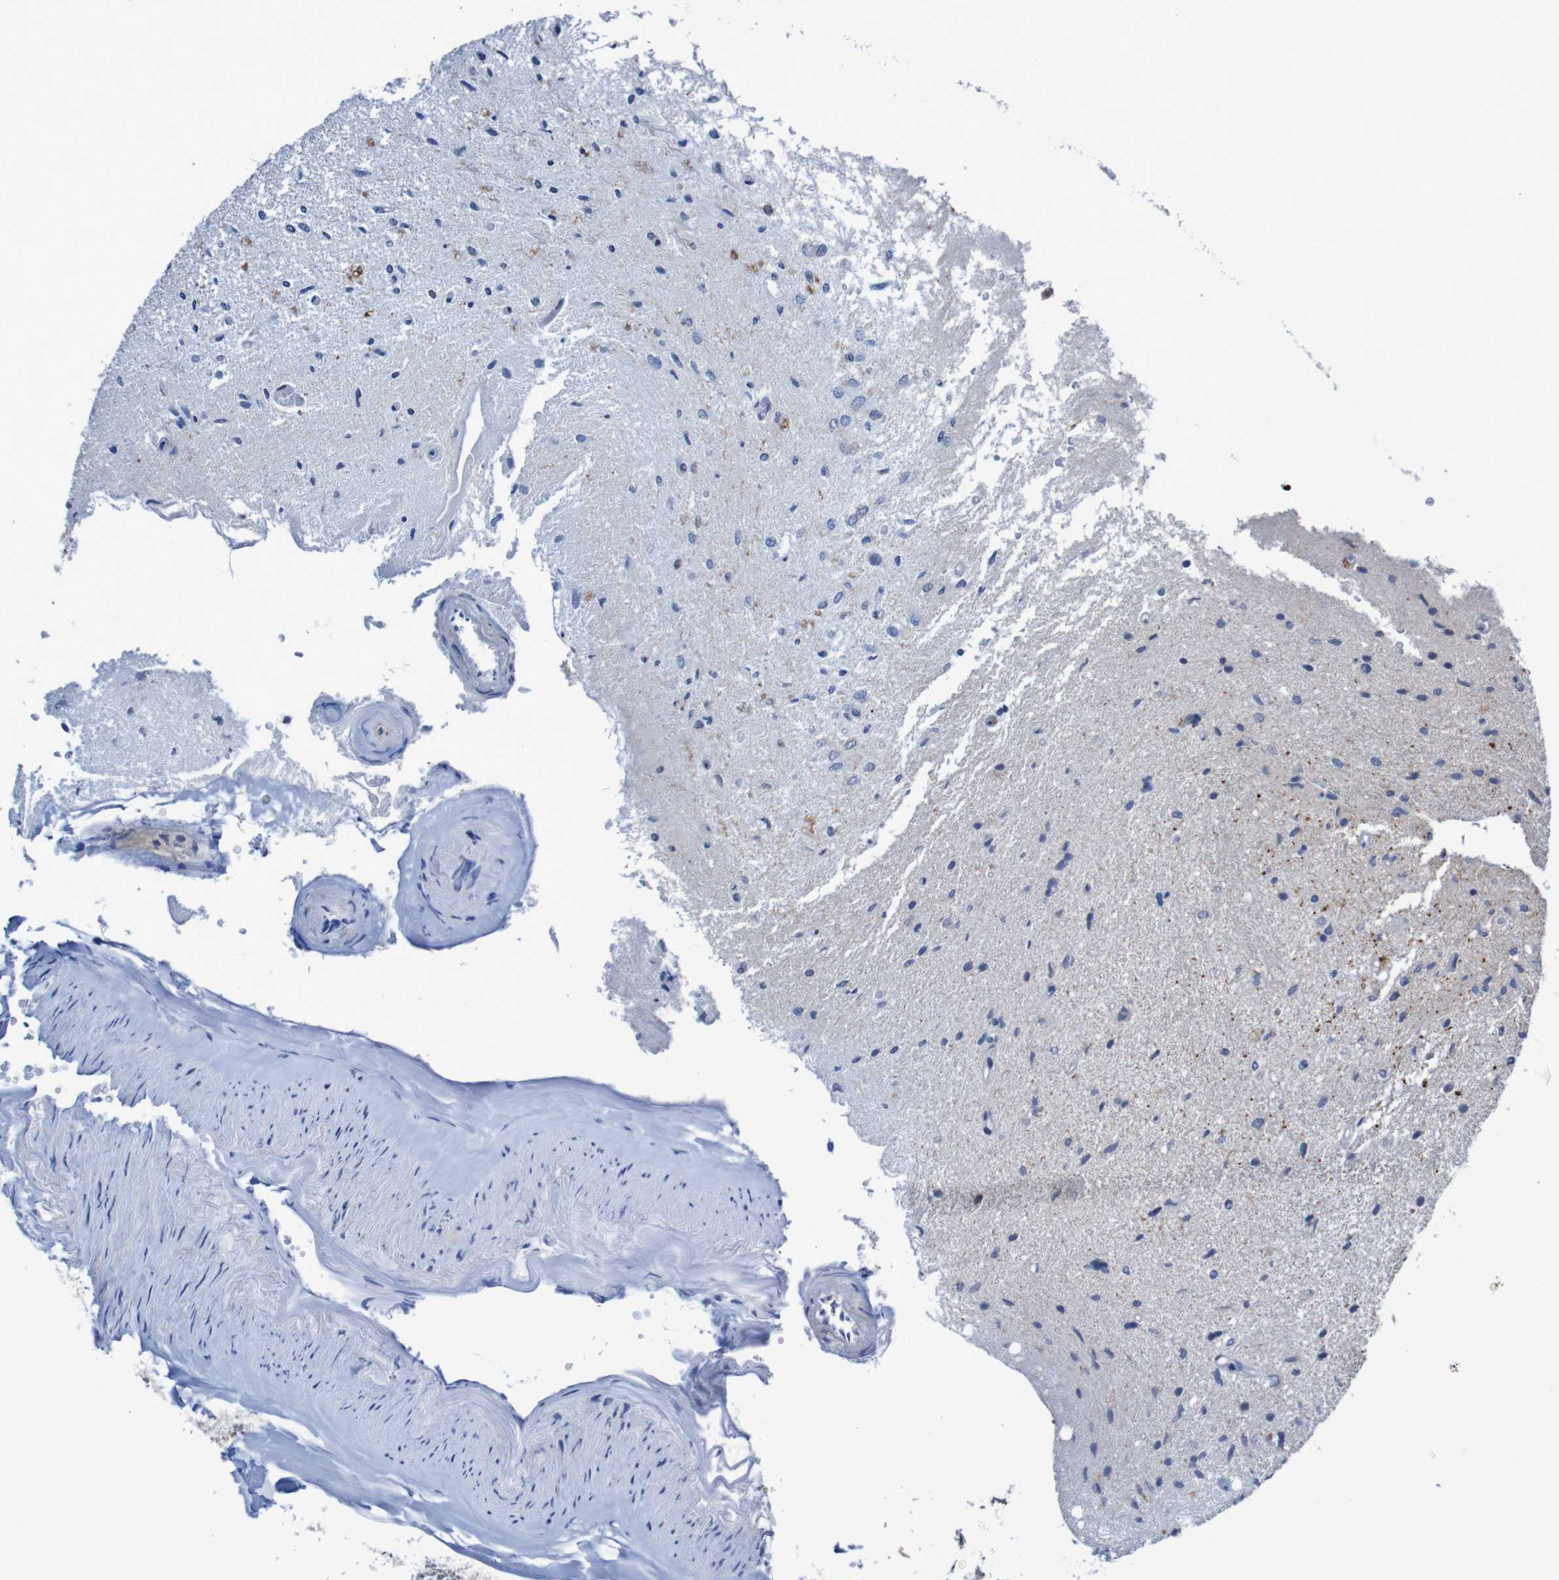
{"staining": {"intensity": "negative", "quantity": "none", "location": "none"}, "tissue": "glioma", "cell_type": "Tumor cells", "image_type": "cancer", "snomed": [{"axis": "morphology", "description": "Glioma, malignant, Low grade"}, {"axis": "topography", "description": "Brain"}], "caption": "This is a micrograph of IHC staining of malignant glioma (low-grade), which shows no expression in tumor cells.", "gene": "ANGPT4", "patient": {"sex": "male", "age": 77}}